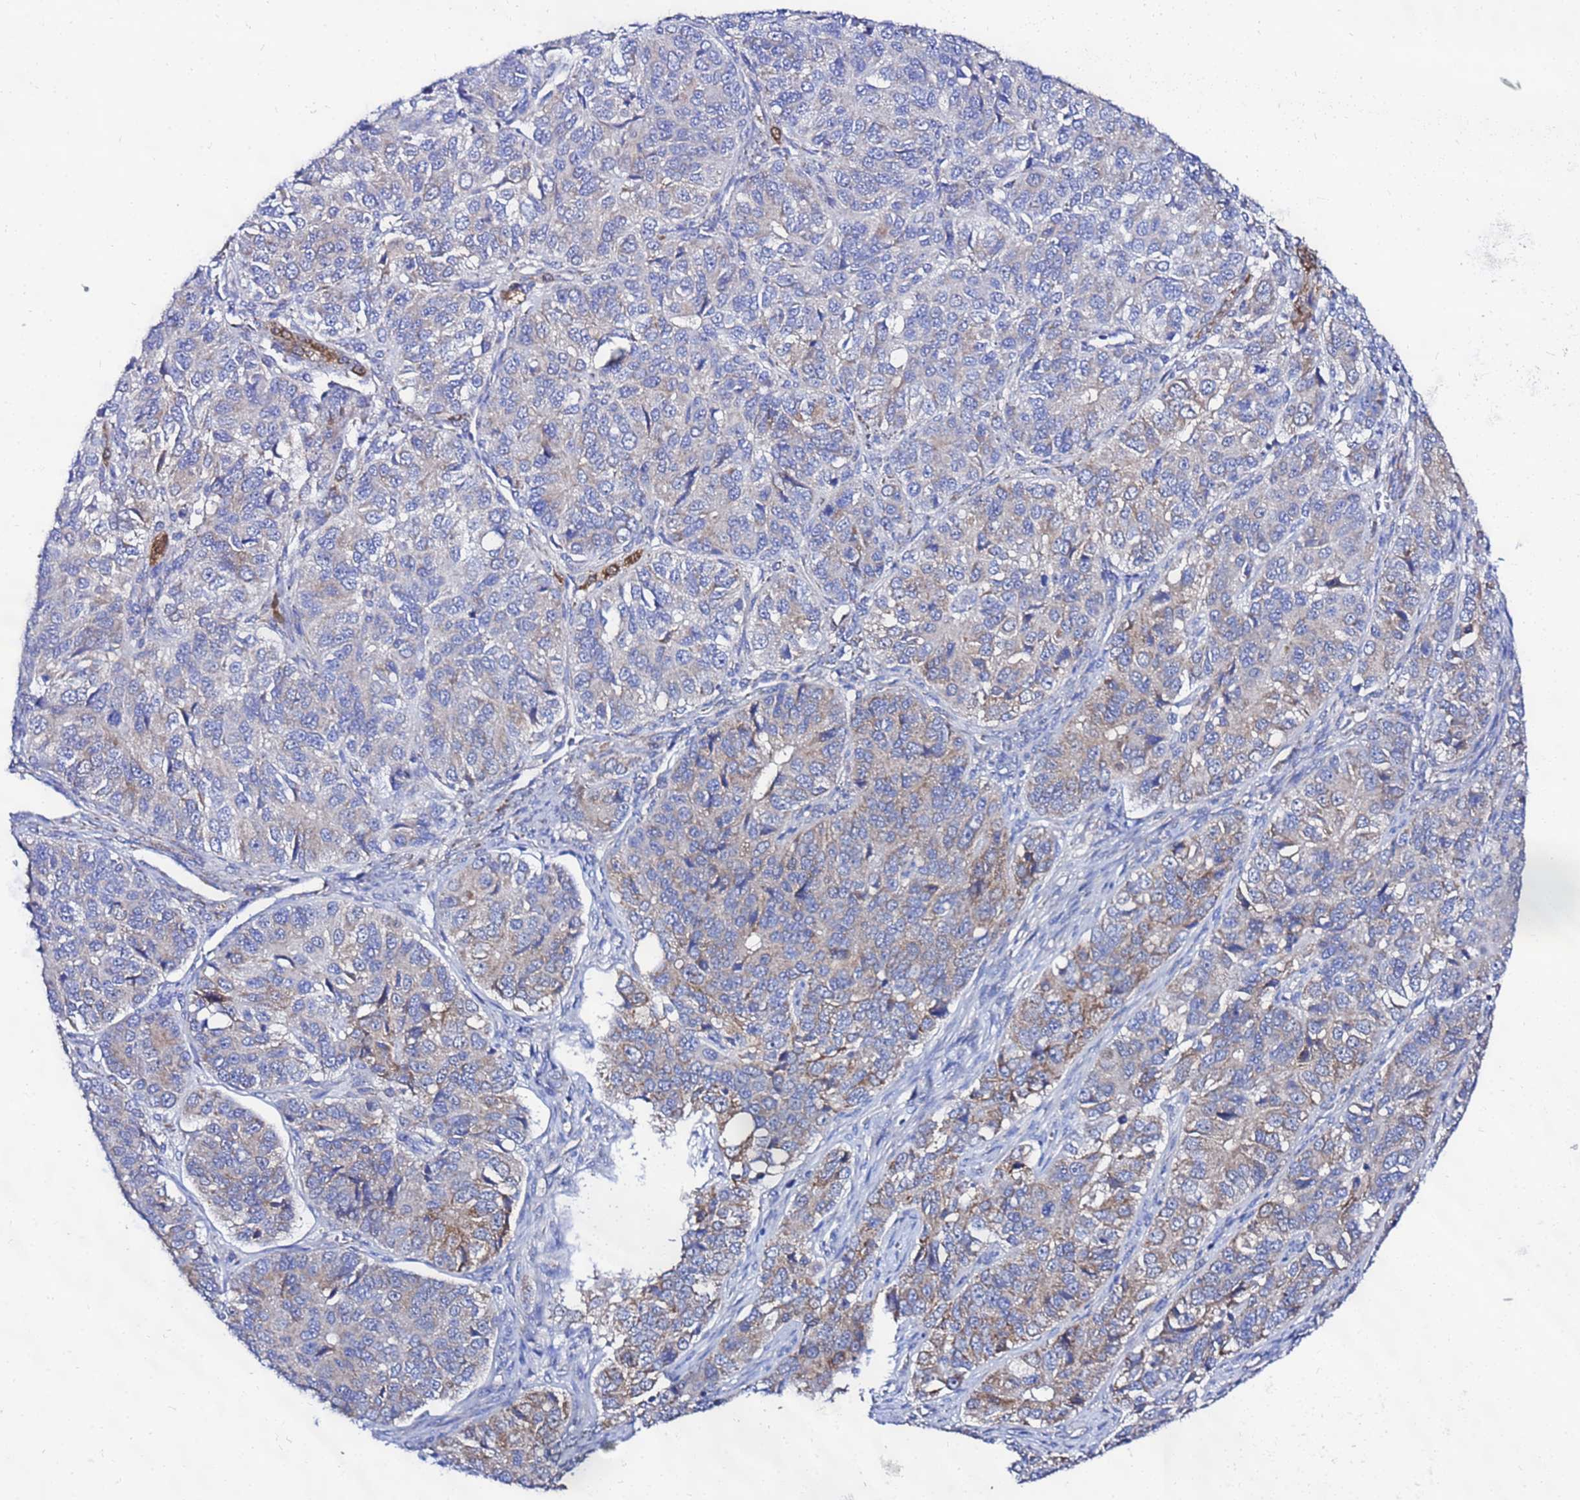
{"staining": {"intensity": "weak", "quantity": "<25%", "location": "cytoplasmic/membranous"}, "tissue": "ovarian cancer", "cell_type": "Tumor cells", "image_type": "cancer", "snomed": [{"axis": "morphology", "description": "Carcinoma, endometroid"}, {"axis": "topography", "description": "Ovary"}], "caption": "A high-resolution image shows immunohistochemistry staining of ovarian endometroid carcinoma, which demonstrates no significant staining in tumor cells.", "gene": "FAHD2A", "patient": {"sex": "female", "age": 51}}